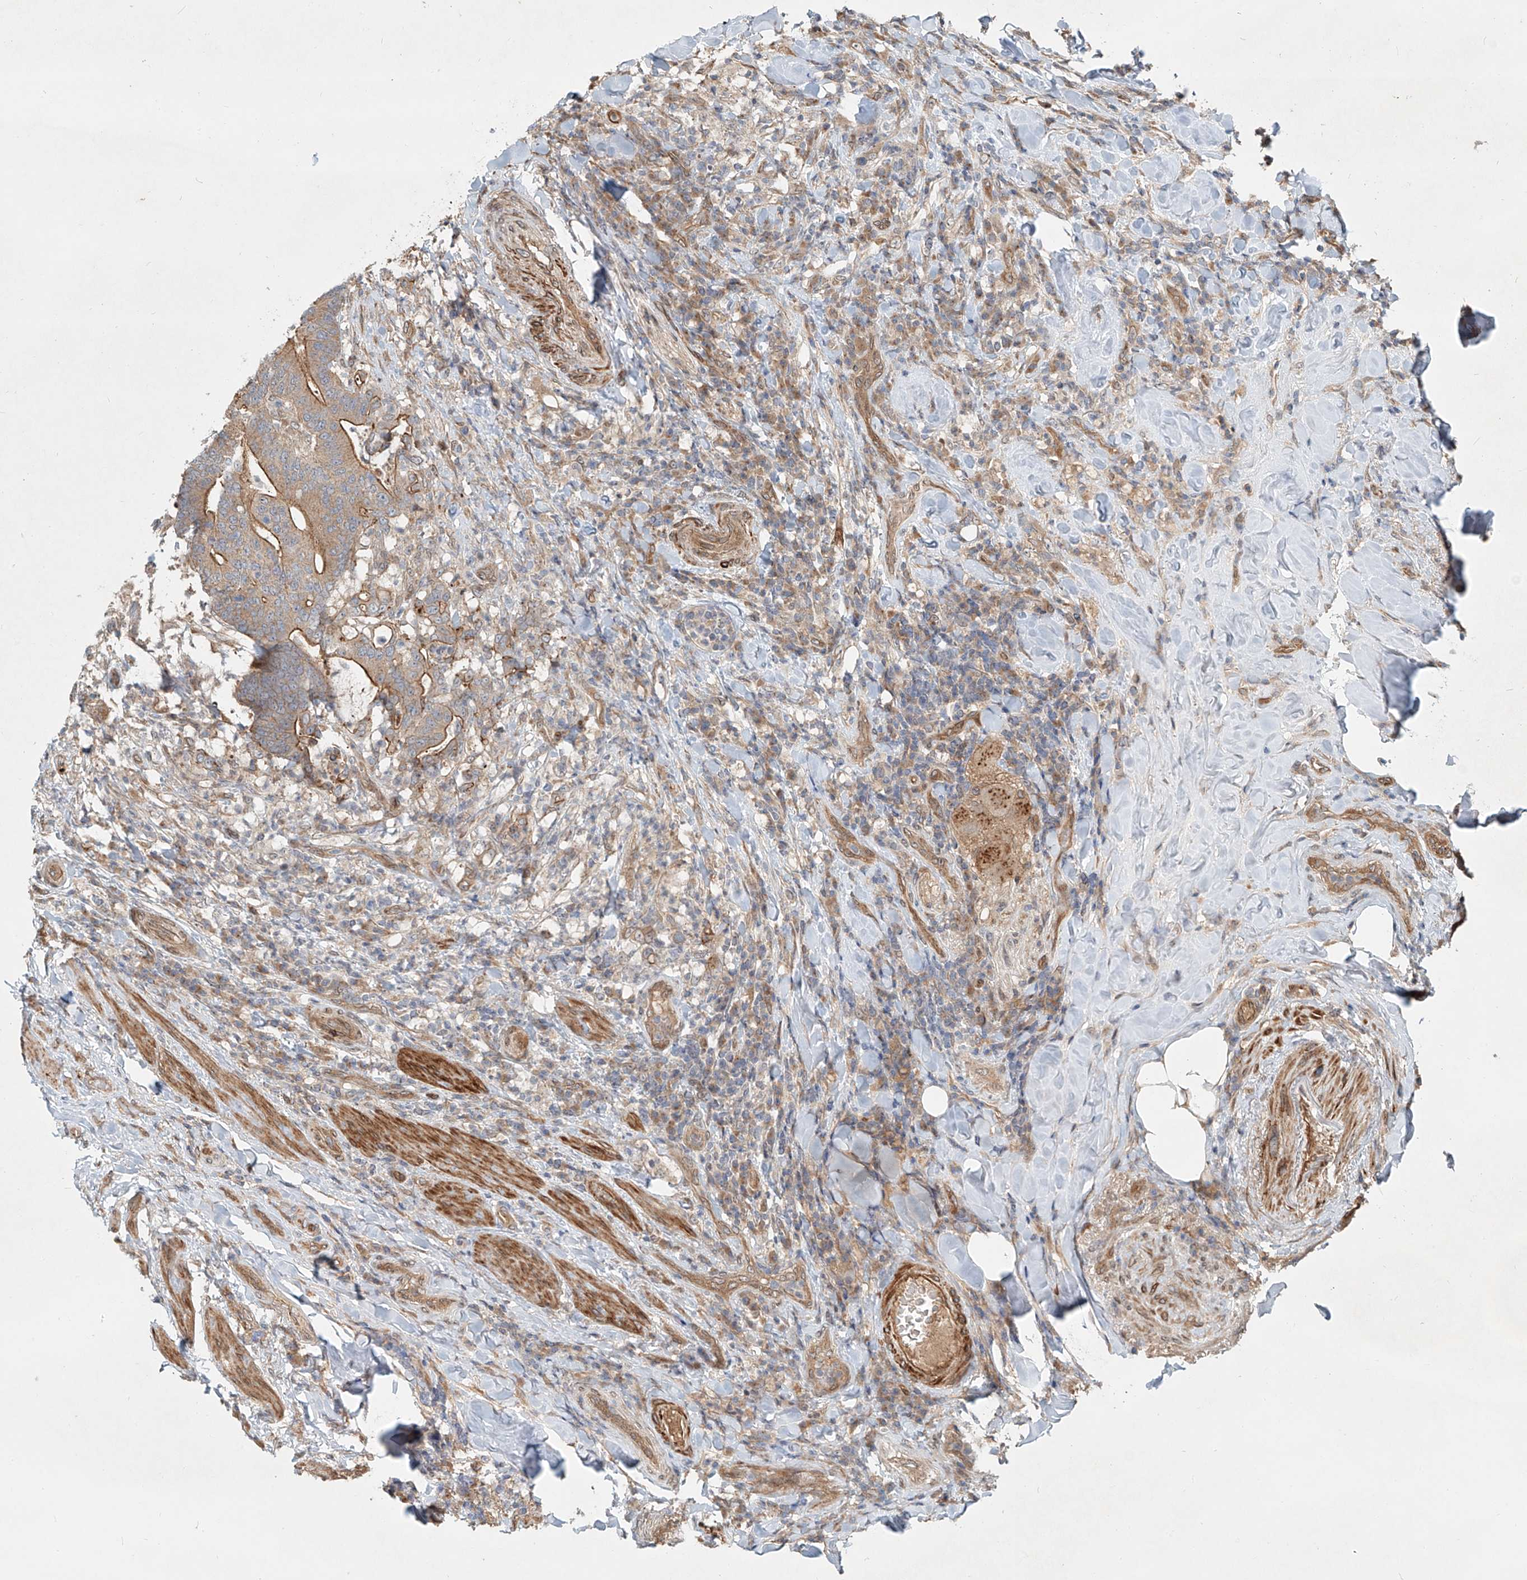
{"staining": {"intensity": "moderate", "quantity": ">75%", "location": "cytoplasmic/membranous"}, "tissue": "colorectal cancer", "cell_type": "Tumor cells", "image_type": "cancer", "snomed": [{"axis": "morphology", "description": "Adenocarcinoma, NOS"}, {"axis": "topography", "description": "Colon"}], "caption": "Human colorectal cancer stained with a protein marker reveals moderate staining in tumor cells.", "gene": "SASH1", "patient": {"sex": "female", "age": 66}}